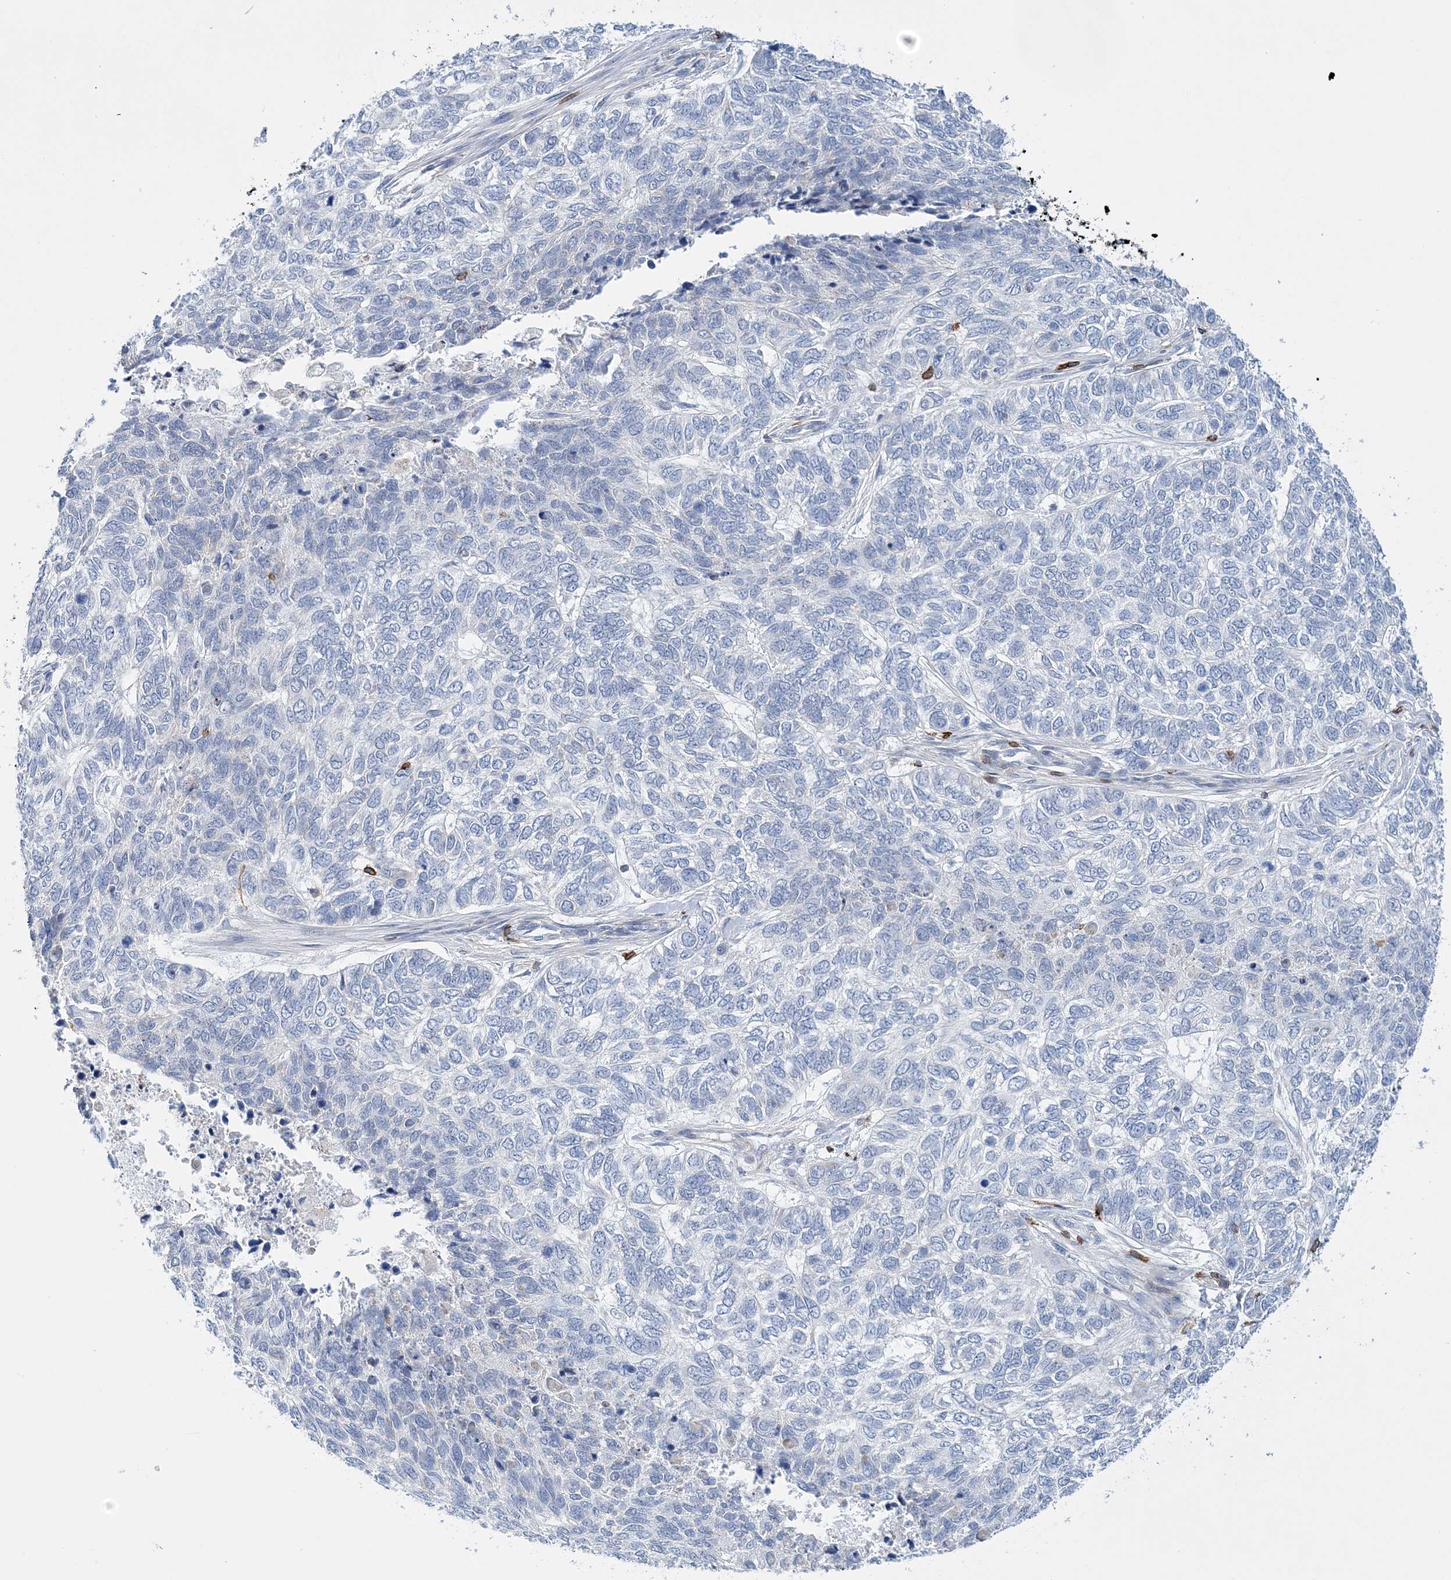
{"staining": {"intensity": "negative", "quantity": "none", "location": "none"}, "tissue": "skin cancer", "cell_type": "Tumor cells", "image_type": "cancer", "snomed": [{"axis": "morphology", "description": "Basal cell carcinoma"}, {"axis": "topography", "description": "Skin"}], "caption": "DAB (3,3'-diaminobenzidine) immunohistochemical staining of human skin cancer (basal cell carcinoma) demonstrates no significant expression in tumor cells.", "gene": "PRMT9", "patient": {"sex": "female", "age": 65}}